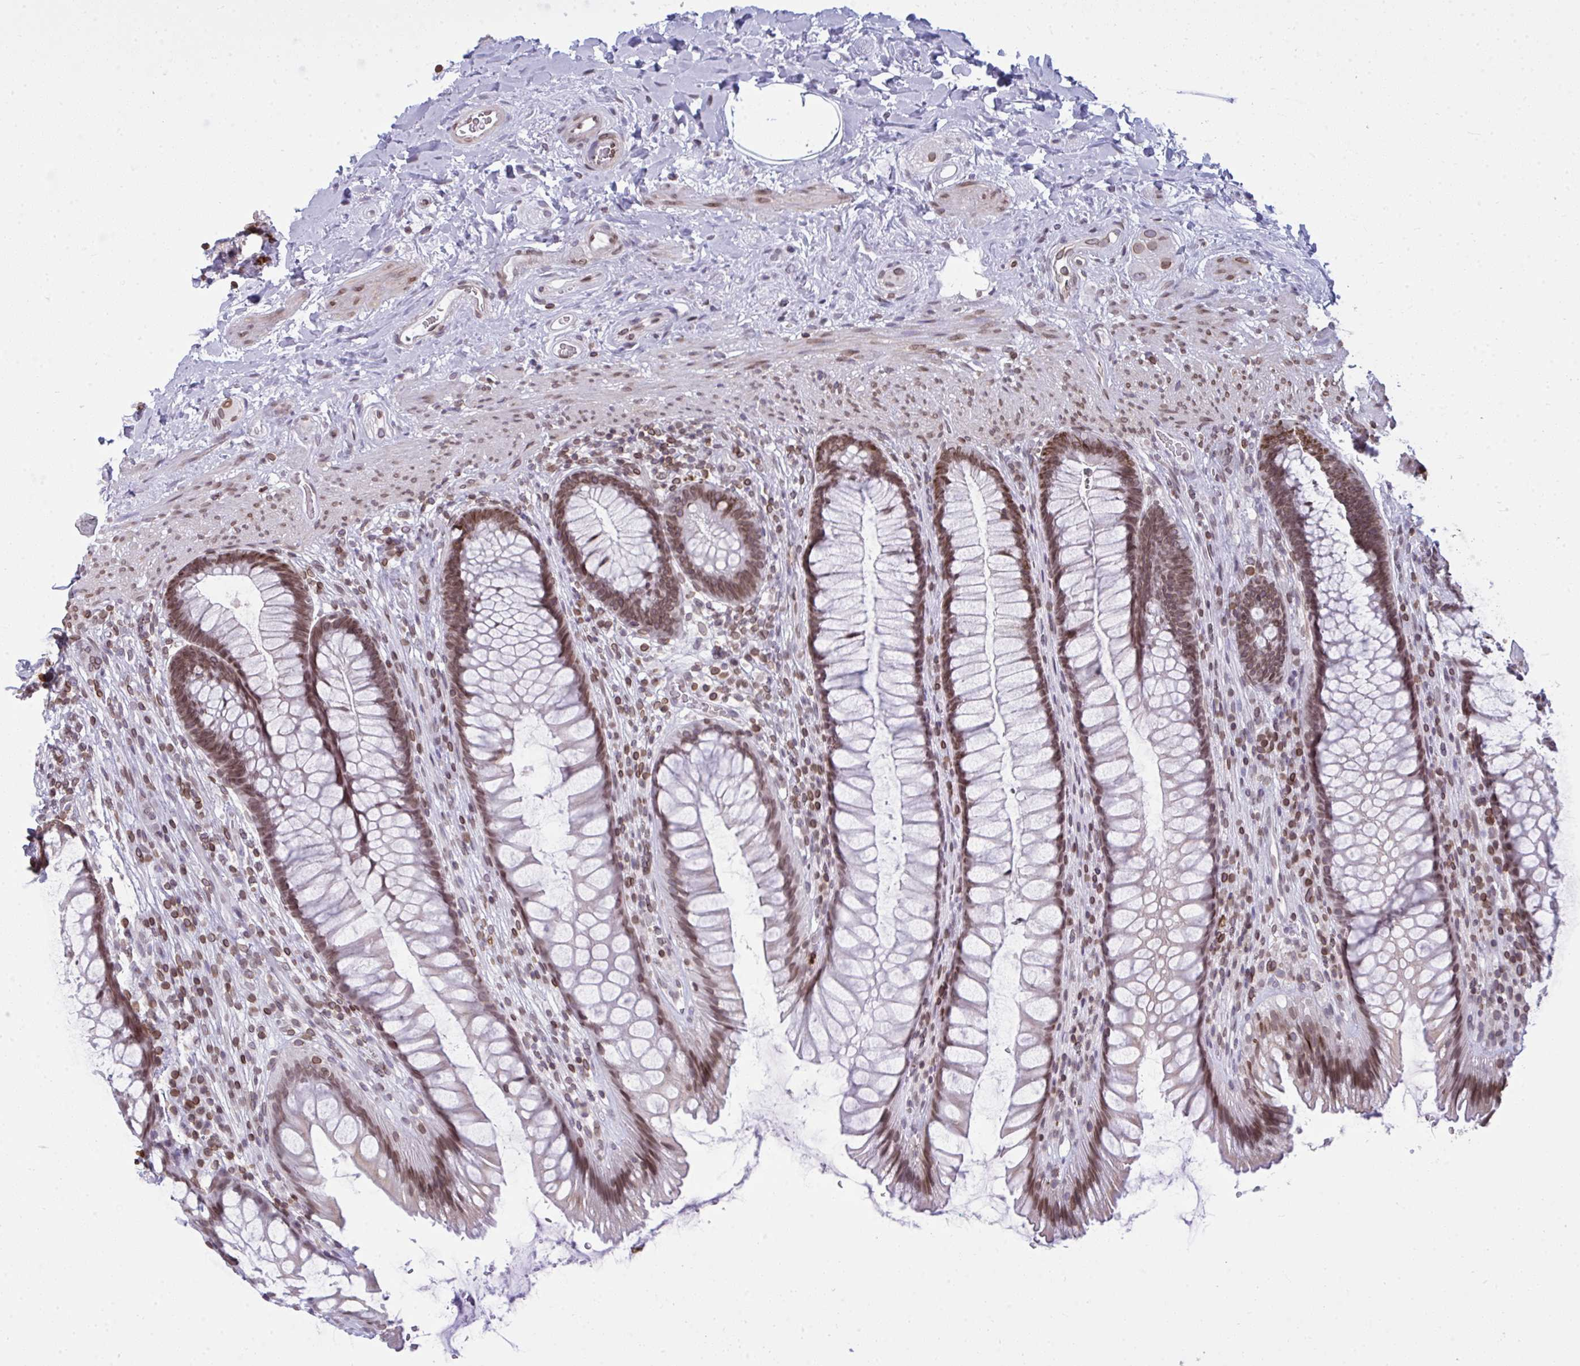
{"staining": {"intensity": "moderate", "quantity": ">75%", "location": "nuclear"}, "tissue": "rectum", "cell_type": "Glandular cells", "image_type": "normal", "snomed": [{"axis": "morphology", "description": "Normal tissue, NOS"}, {"axis": "topography", "description": "Rectum"}], "caption": "Immunohistochemistry of unremarkable rectum exhibits medium levels of moderate nuclear expression in approximately >75% of glandular cells.", "gene": "LMNB2", "patient": {"sex": "male", "age": 53}}